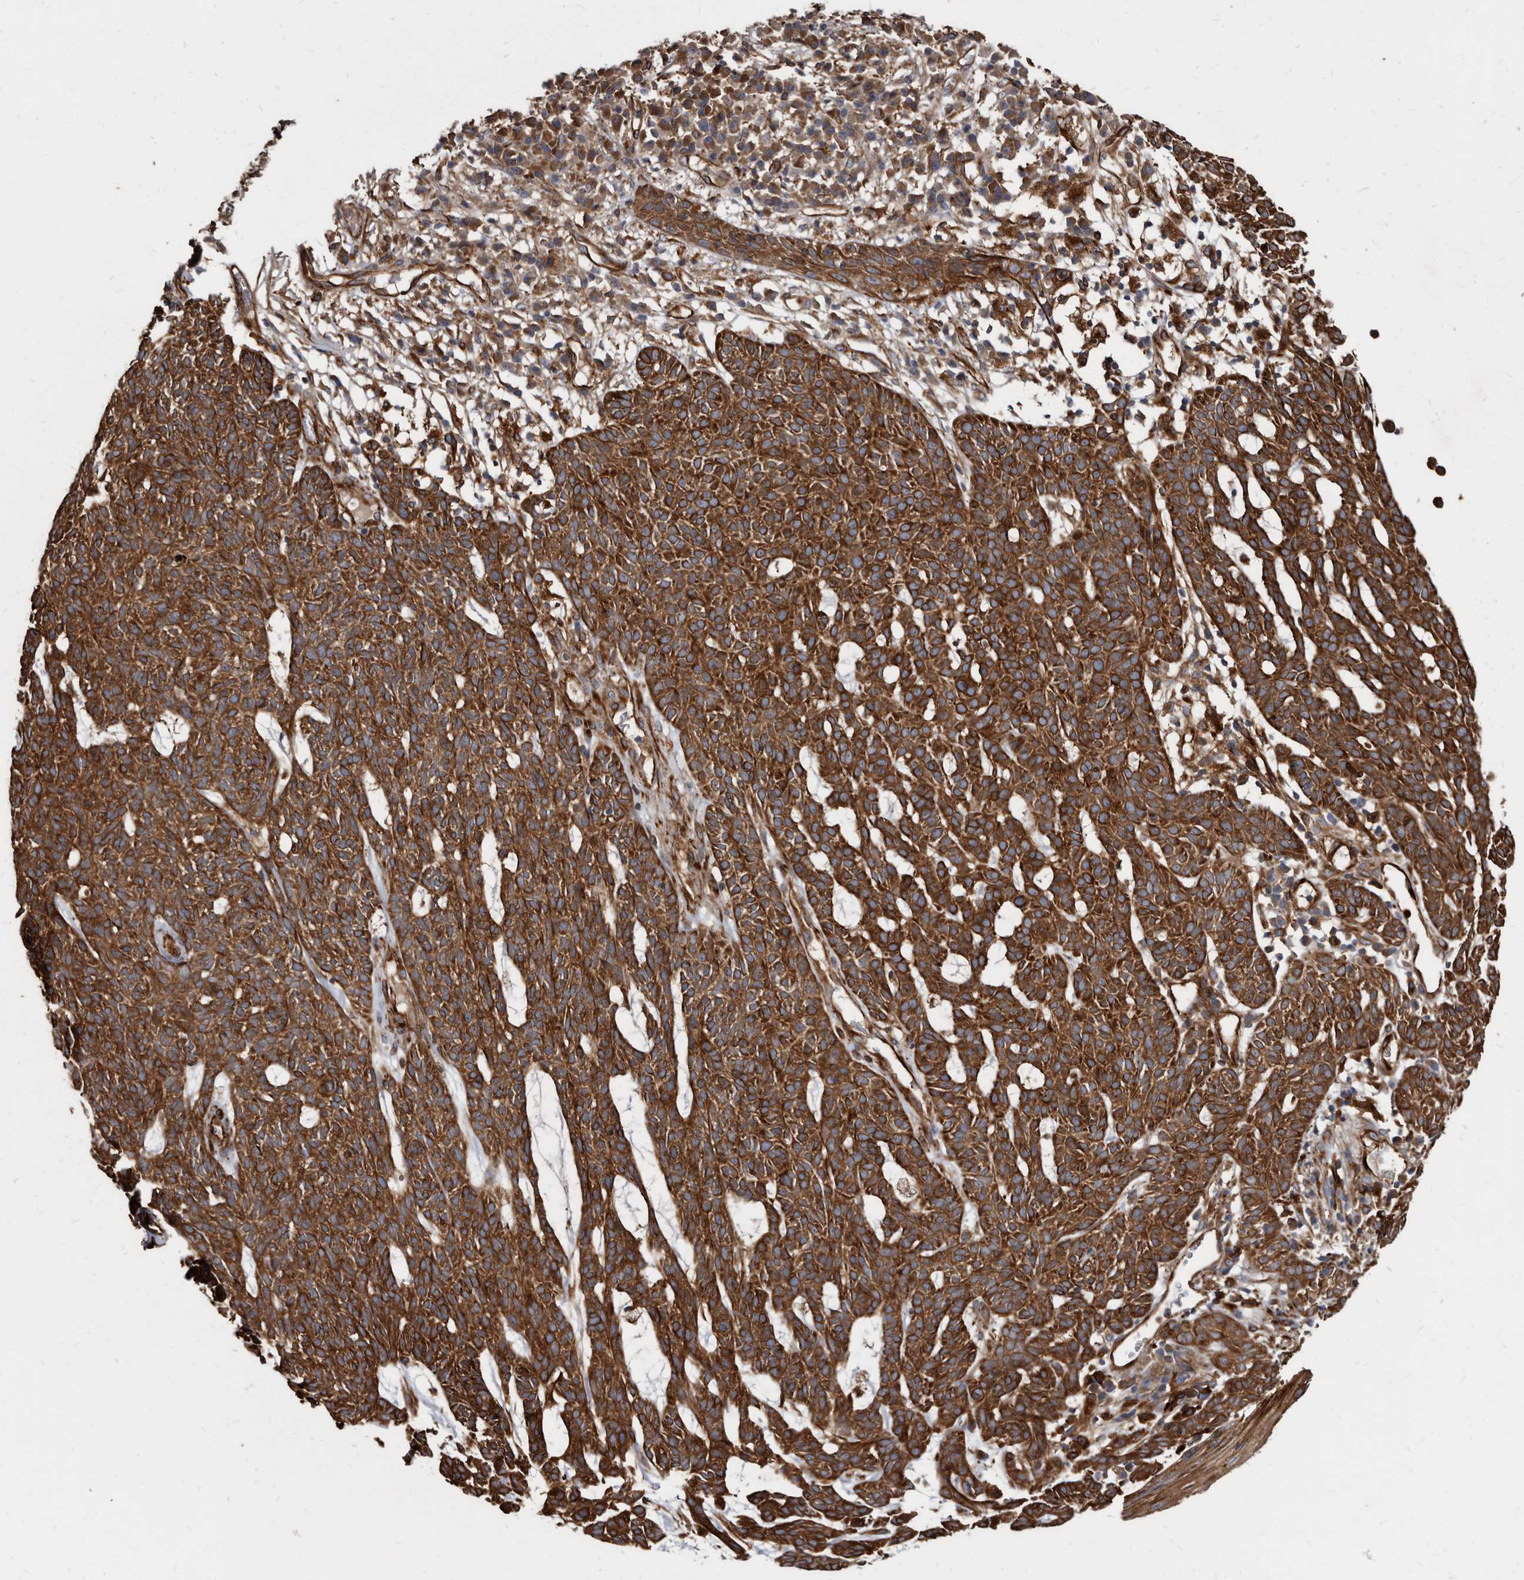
{"staining": {"intensity": "strong", "quantity": ">75%", "location": "cytoplasmic/membranous"}, "tissue": "skin cancer", "cell_type": "Tumor cells", "image_type": "cancer", "snomed": [{"axis": "morphology", "description": "Squamous cell carcinoma, NOS"}, {"axis": "topography", "description": "Skin"}], "caption": "This image reveals skin cancer stained with immunohistochemistry to label a protein in brown. The cytoplasmic/membranous of tumor cells show strong positivity for the protein. Nuclei are counter-stained blue.", "gene": "KCTD20", "patient": {"sex": "female", "age": 90}}